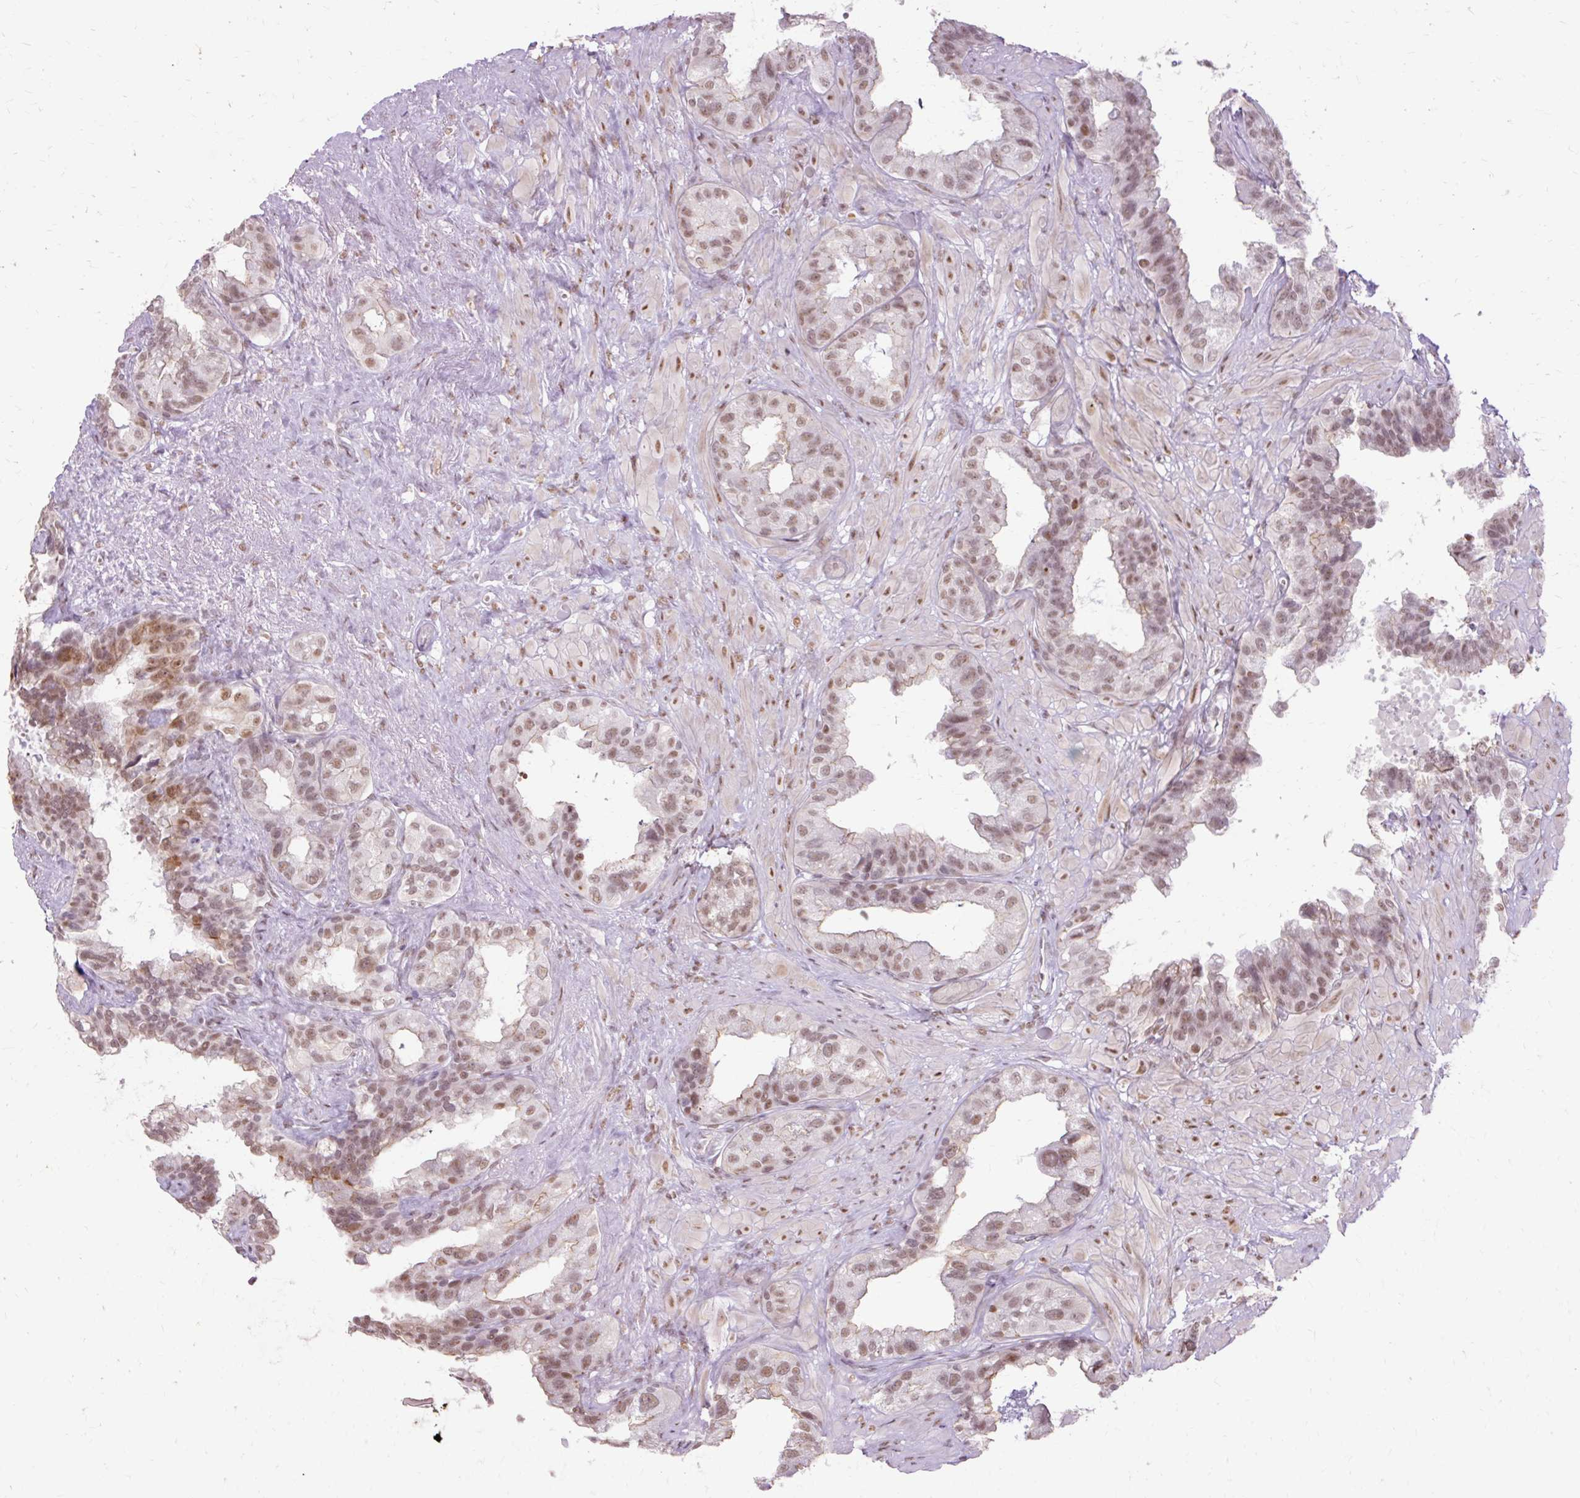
{"staining": {"intensity": "moderate", "quantity": ">75%", "location": "nuclear"}, "tissue": "seminal vesicle", "cell_type": "Glandular cells", "image_type": "normal", "snomed": [{"axis": "morphology", "description": "Normal tissue, NOS"}, {"axis": "topography", "description": "Seminal veicle"}, {"axis": "topography", "description": "Peripheral nerve tissue"}], "caption": "Immunohistochemical staining of normal human seminal vesicle displays moderate nuclear protein staining in about >75% of glandular cells.", "gene": "ENSG00000261832", "patient": {"sex": "male", "age": 76}}